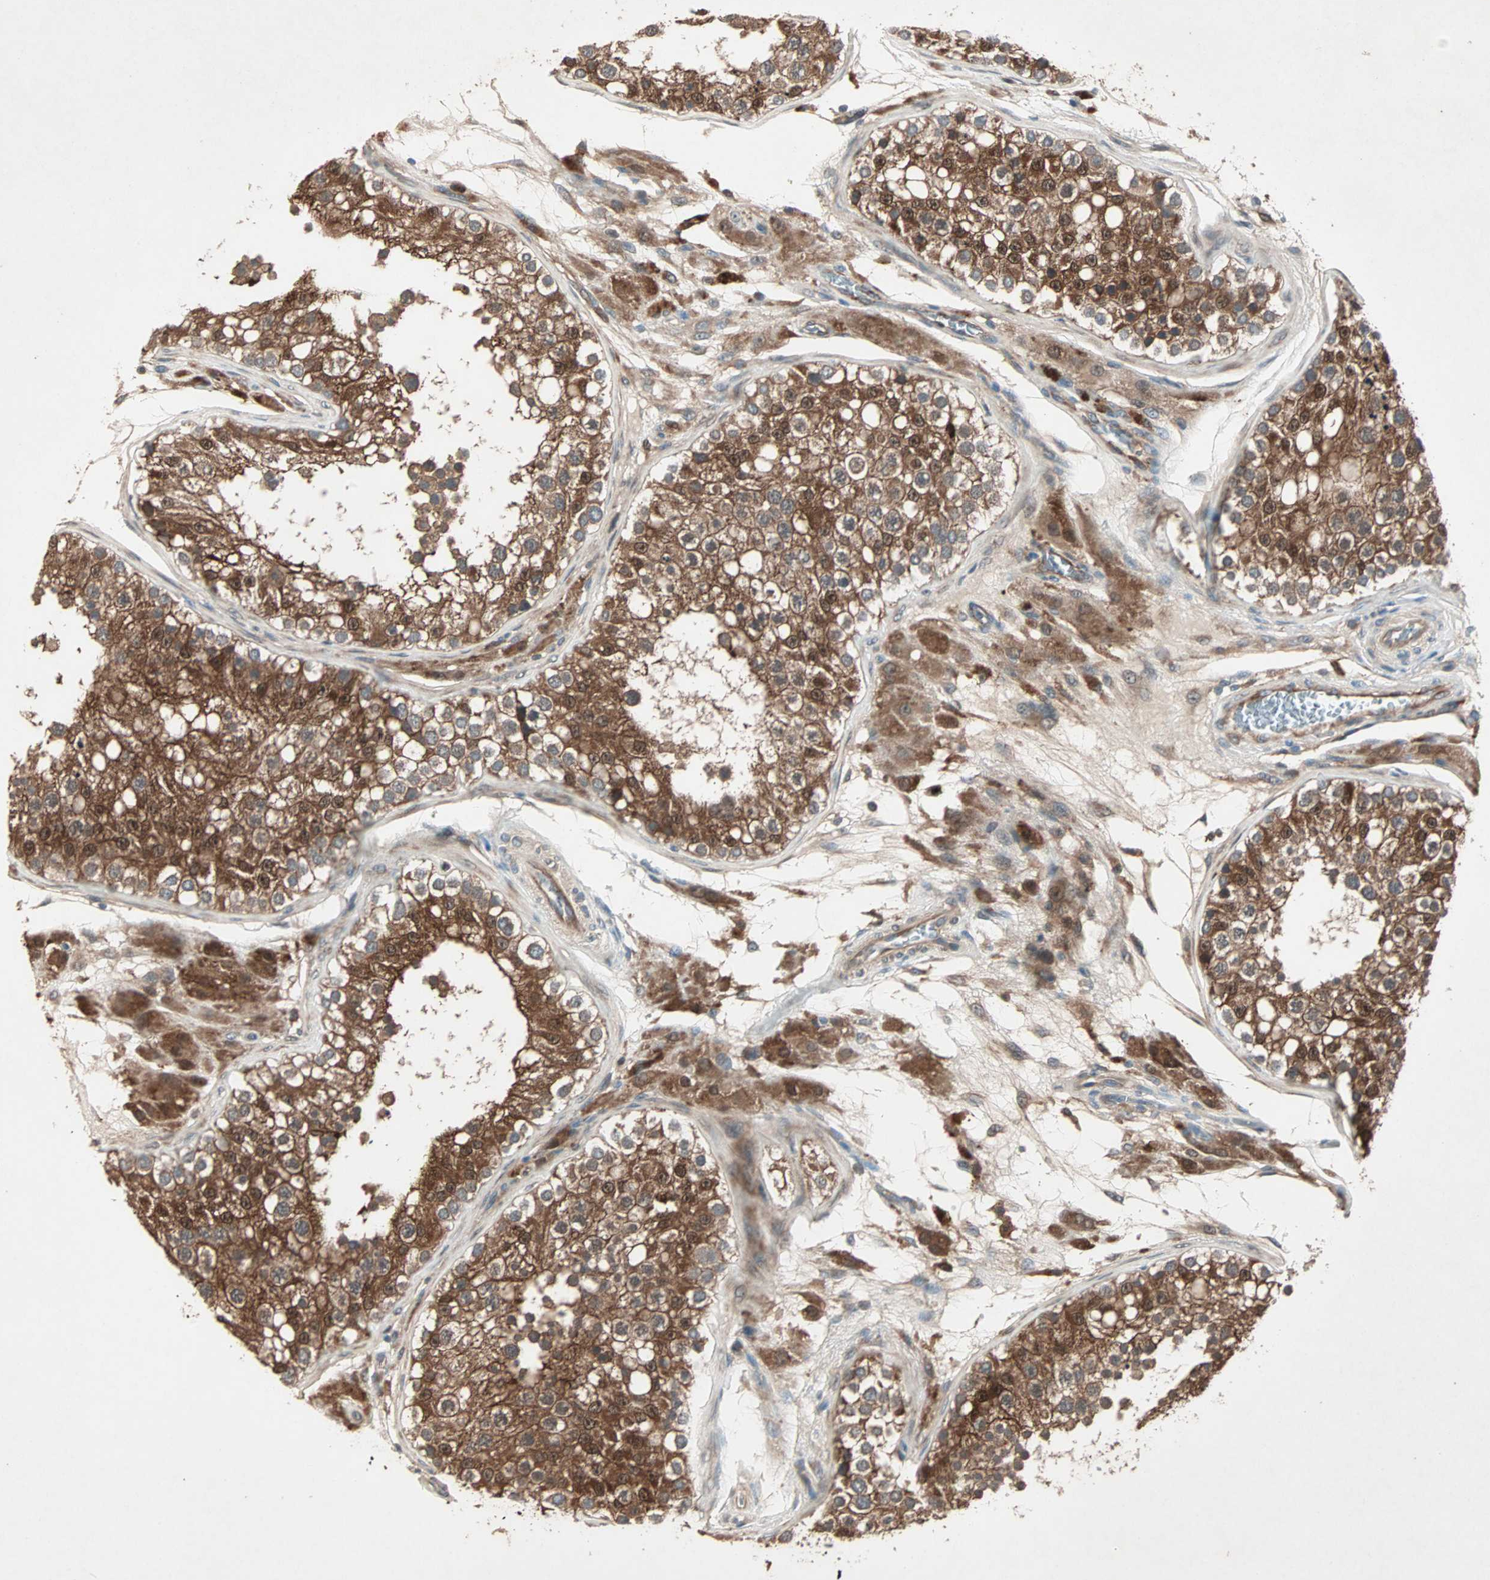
{"staining": {"intensity": "strong", "quantity": ">75%", "location": "cytoplasmic/membranous"}, "tissue": "testis", "cell_type": "Cells in seminiferous ducts", "image_type": "normal", "snomed": [{"axis": "morphology", "description": "Normal tissue, NOS"}, {"axis": "topography", "description": "Testis"}], "caption": "A micrograph showing strong cytoplasmic/membranous staining in approximately >75% of cells in seminiferous ducts in unremarkable testis, as visualized by brown immunohistochemical staining.", "gene": "SDSL", "patient": {"sex": "male", "age": 26}}